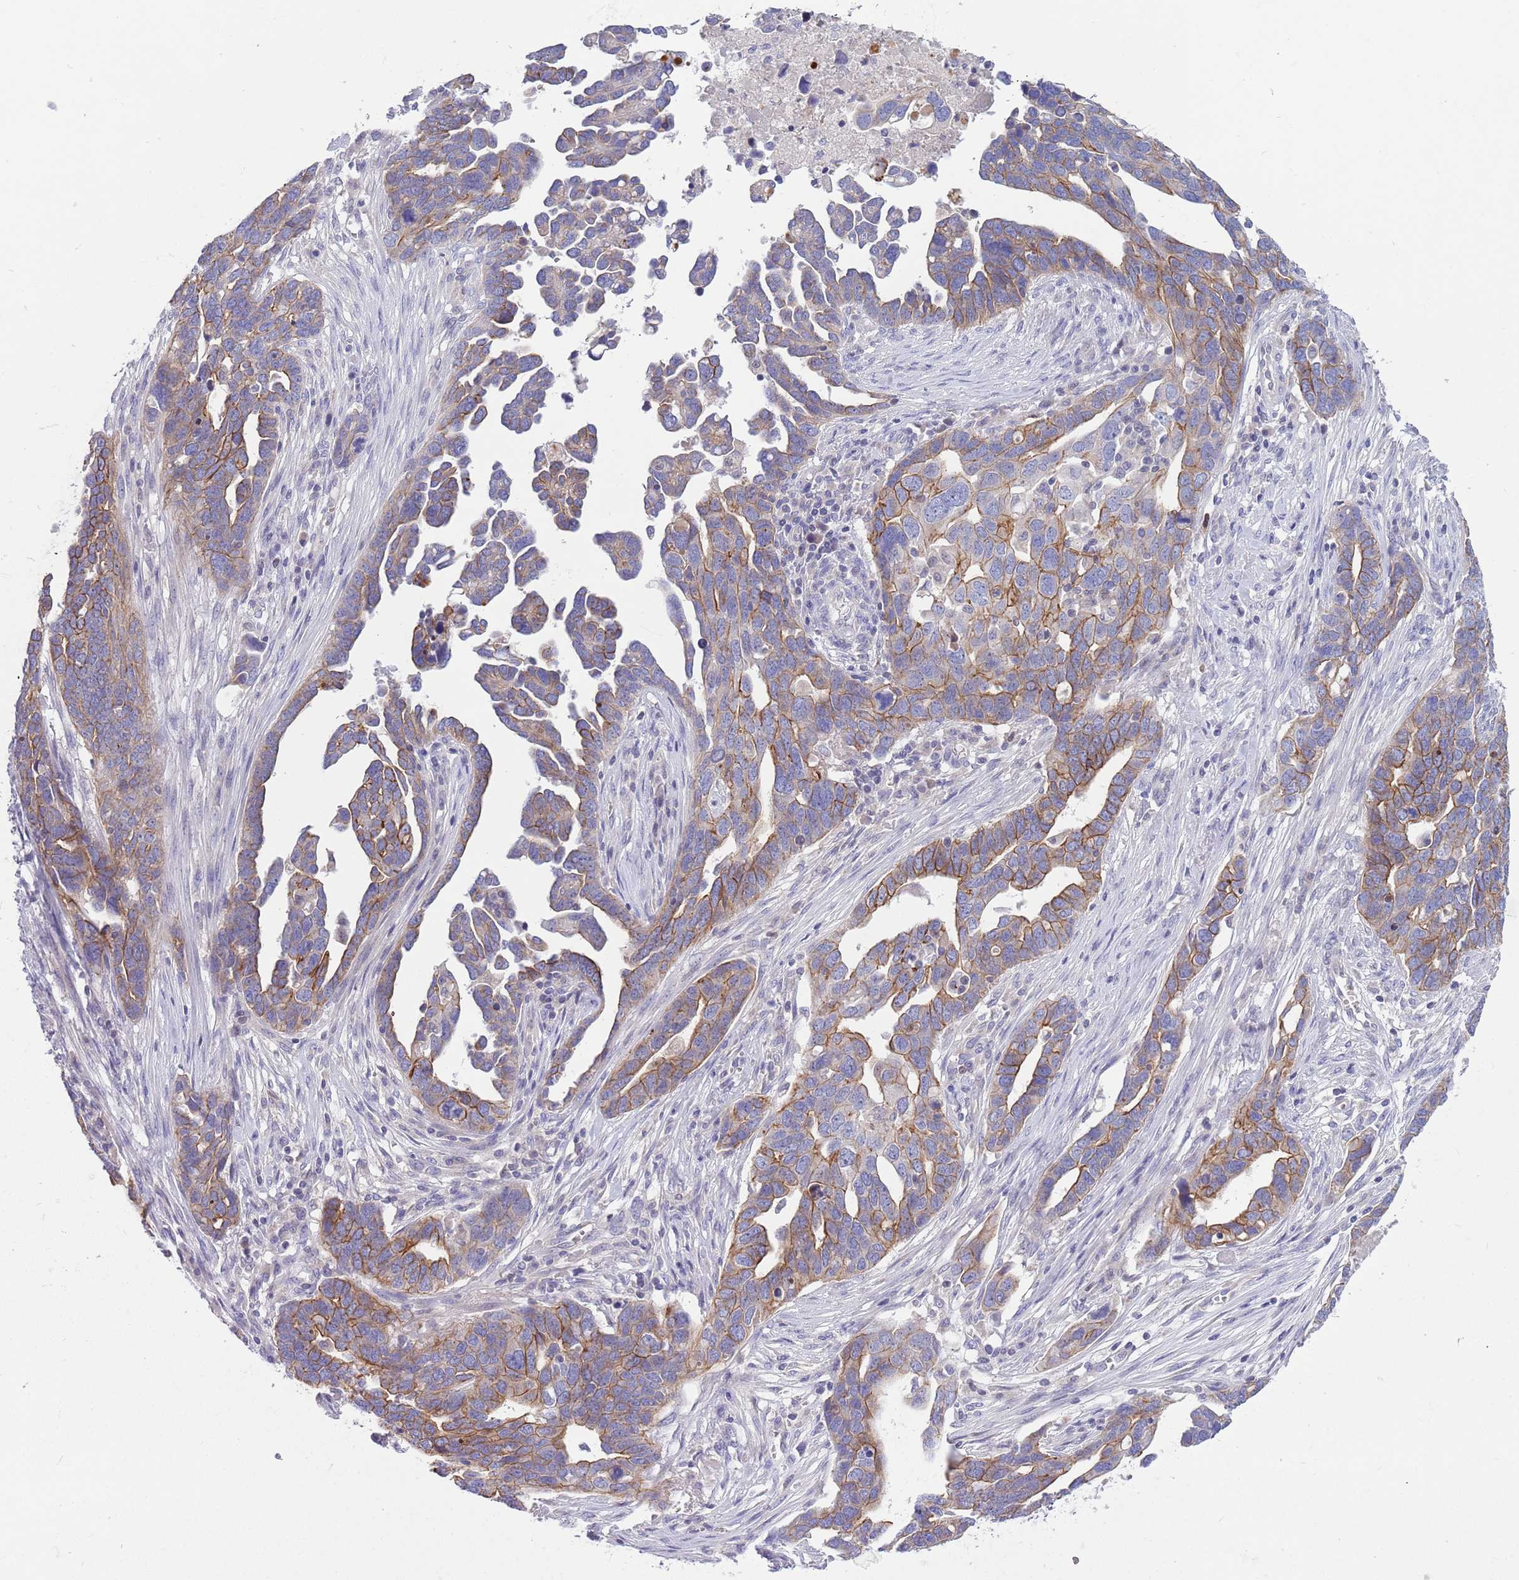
{"staining": {"intensity": "moderate", "quantity": "25%-75%", "location": "cytoplasmic/membranous"}, "tissue": "ovarian cancer", "cell_type": "Tumor cells", "image_type": "cancer", "snomed": [{"axis": "morphology", "description": "Cystadenocarcinoma, serous, NOS"}, {"axis": "topography", "description": "Ovary"}], "caption": "This photomicrograph demonstrates immunohistochemistry (IHC) staining of human ovarian cancer (serous cystadenocarcinoma), with medium moderate cytoplasmic/membranous staining in about 25%-75% of tumor cells.", "gene": "DDHD1", "patient": {"sex": "female", "age": 54}}